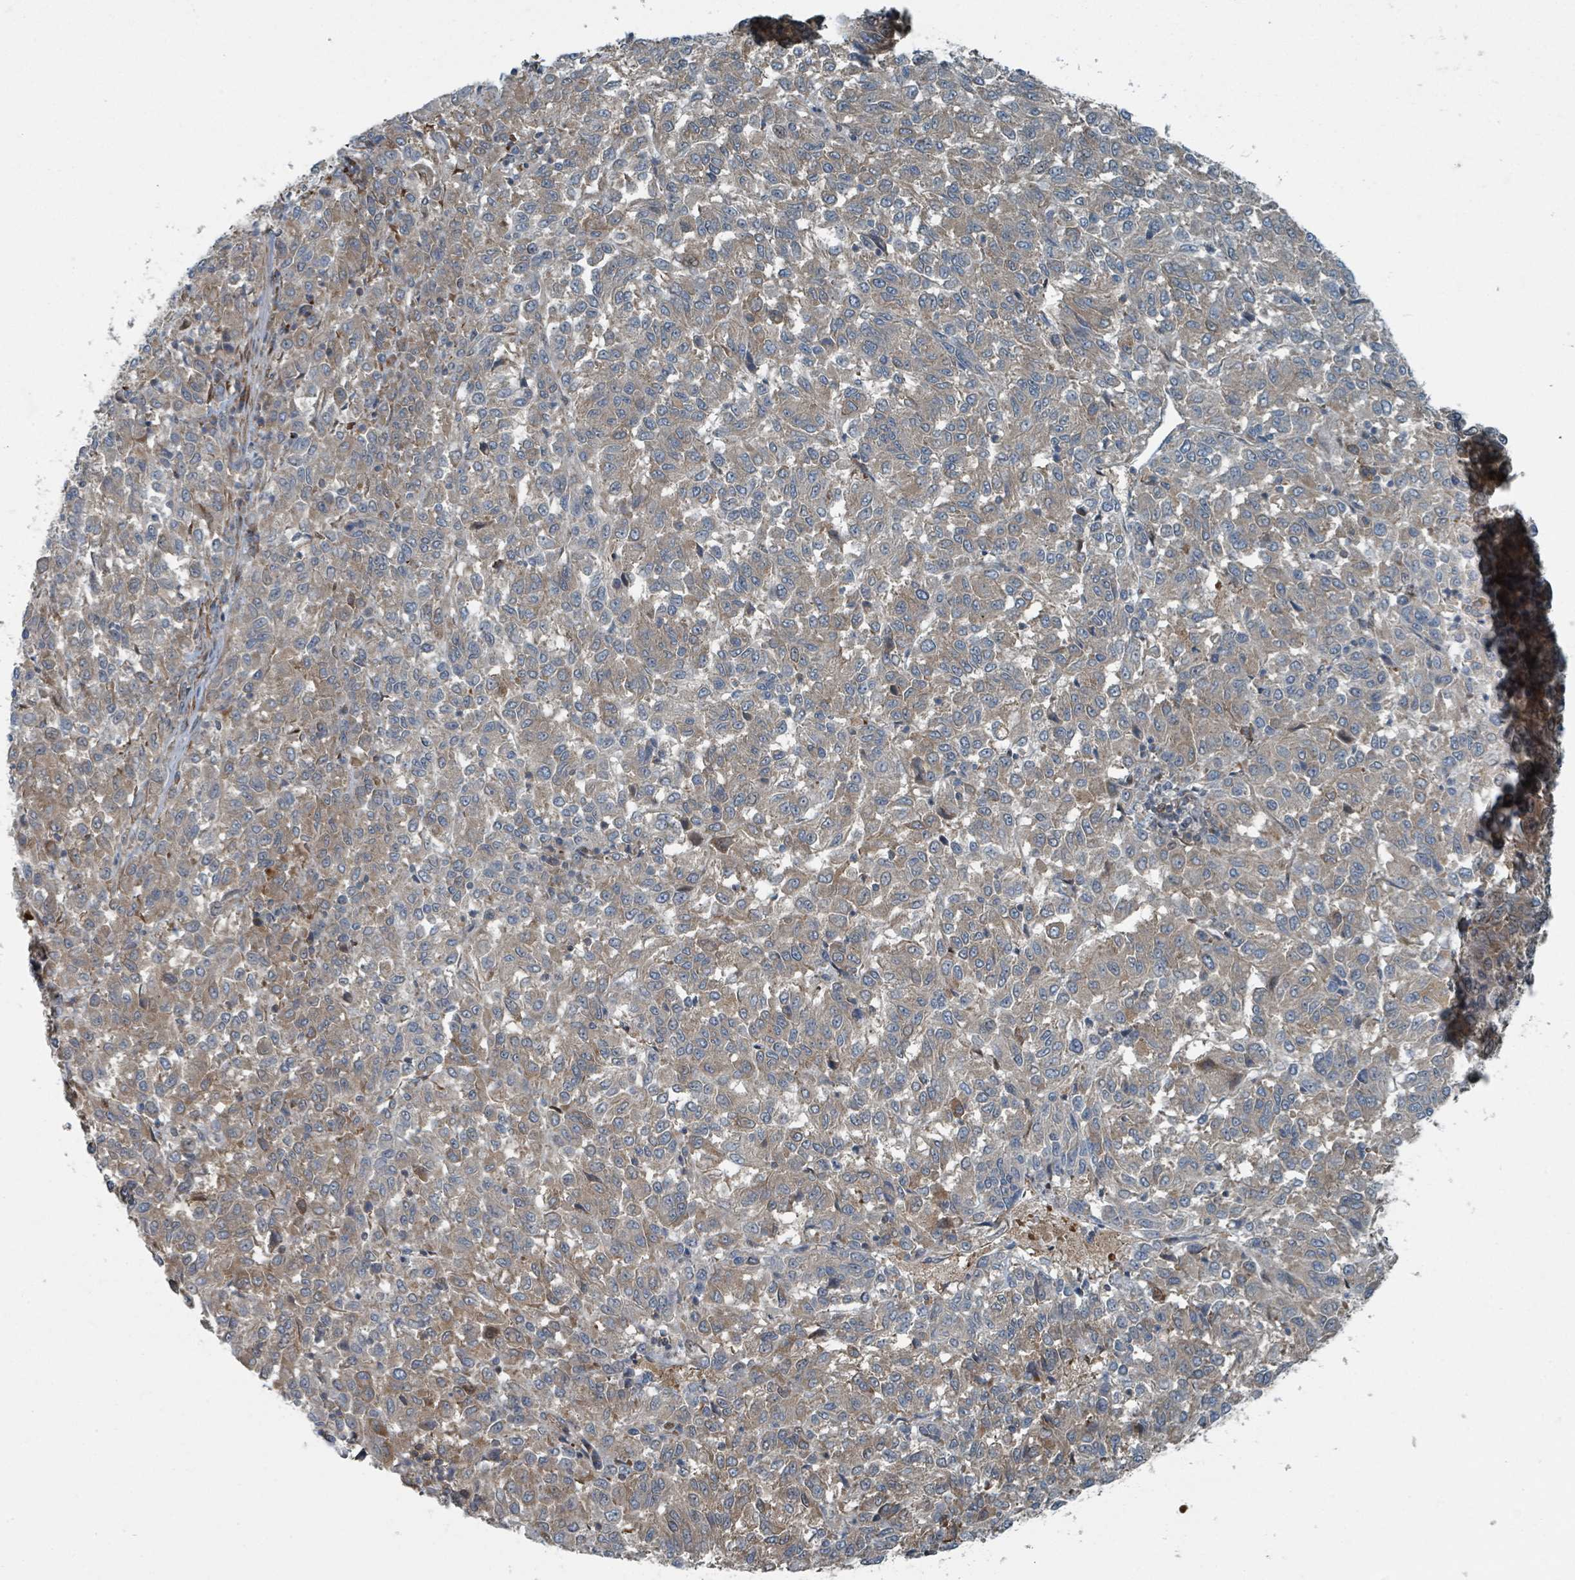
{"staining": {"intensity": "weak", "quantity": ">75%", "location": "cytoplasmic/membranous"}, "tissue": "melanoma", "cell_type": "Tumor cells", "image_type": "cancer", "snomed": [{"axis": "morphology", "description": "Malignant melanoma, Metastatic site"}, {"axis": "topography", "description": "Lung"}], "caption": "Tumor cells display low levels of weak cytoplasmic/membranous positivity in about >75% of cells in malignant melanoma (metastatic site). (Stains: DAB in brown, nuclei in blue, Microscopy: brightfield microscopy at high magnification).", "gene": "RHPN2", "patient": {"sex": "male", "age": 64}}